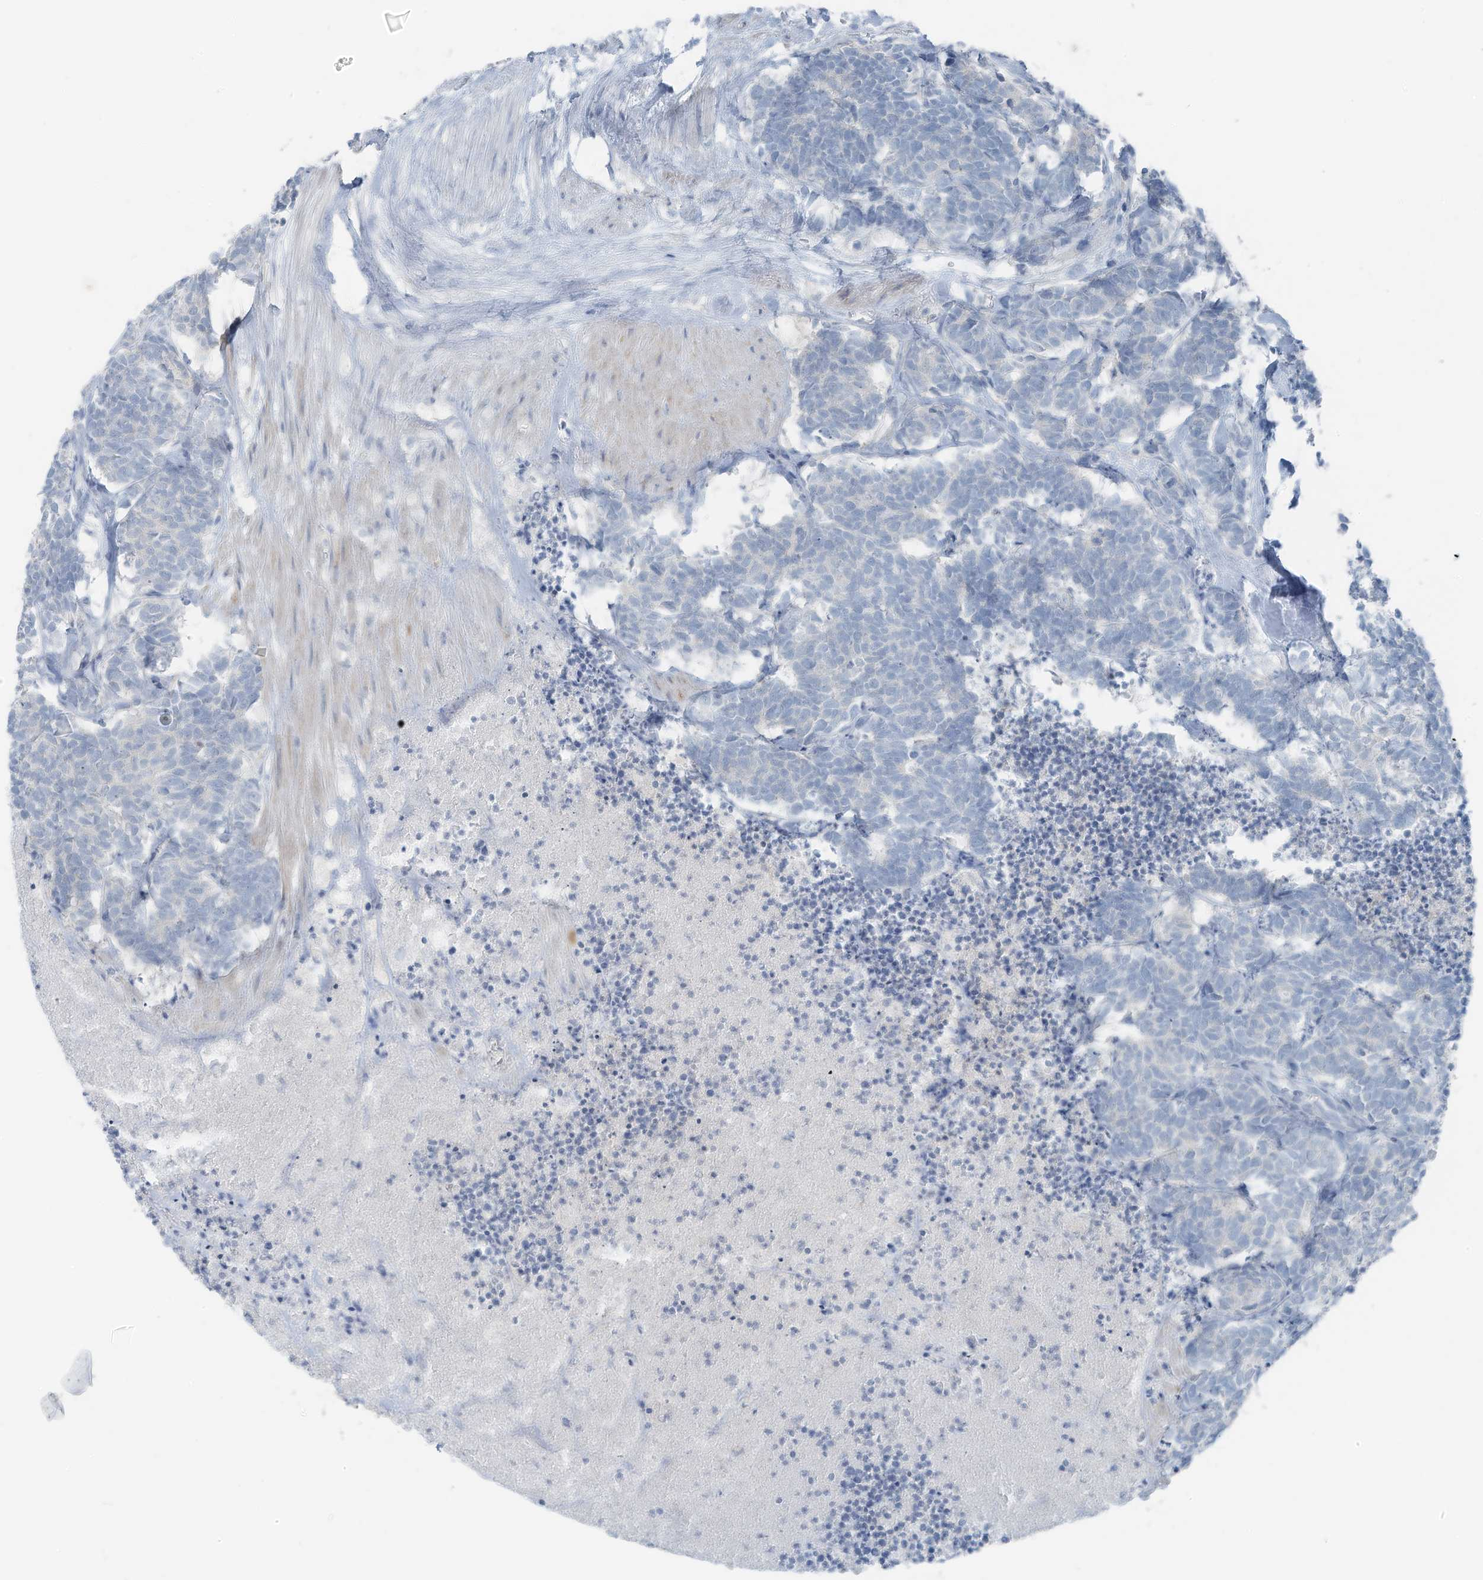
{"staining": {"intensity": "negative", "quantity": "none", "location": "none"}, "tissue": "carcinoid", "cell_type": "Tumor cells", "image_type": "cancer", "snomed": [{"axis": "morphology", "description": "Carcinoma, NOS"}, {"axis": "morphology", "description": "Carcinoid, malignant, NOS"}, {"axis": "topography", "description": "Urinary bladder"}], "caption": "IHC image of neoplastic tissue: carcinoma stained with DAB shows no significant protein staining in tumor cells. (Stains: DAB (3,3'-diaminobenzidine) IHC with hematoxylin counter stain, Microscopy: brightfield microscopy at high magnification).", "gene": "SLC25A43", "patient": {"sex": "male", "age": 57}}